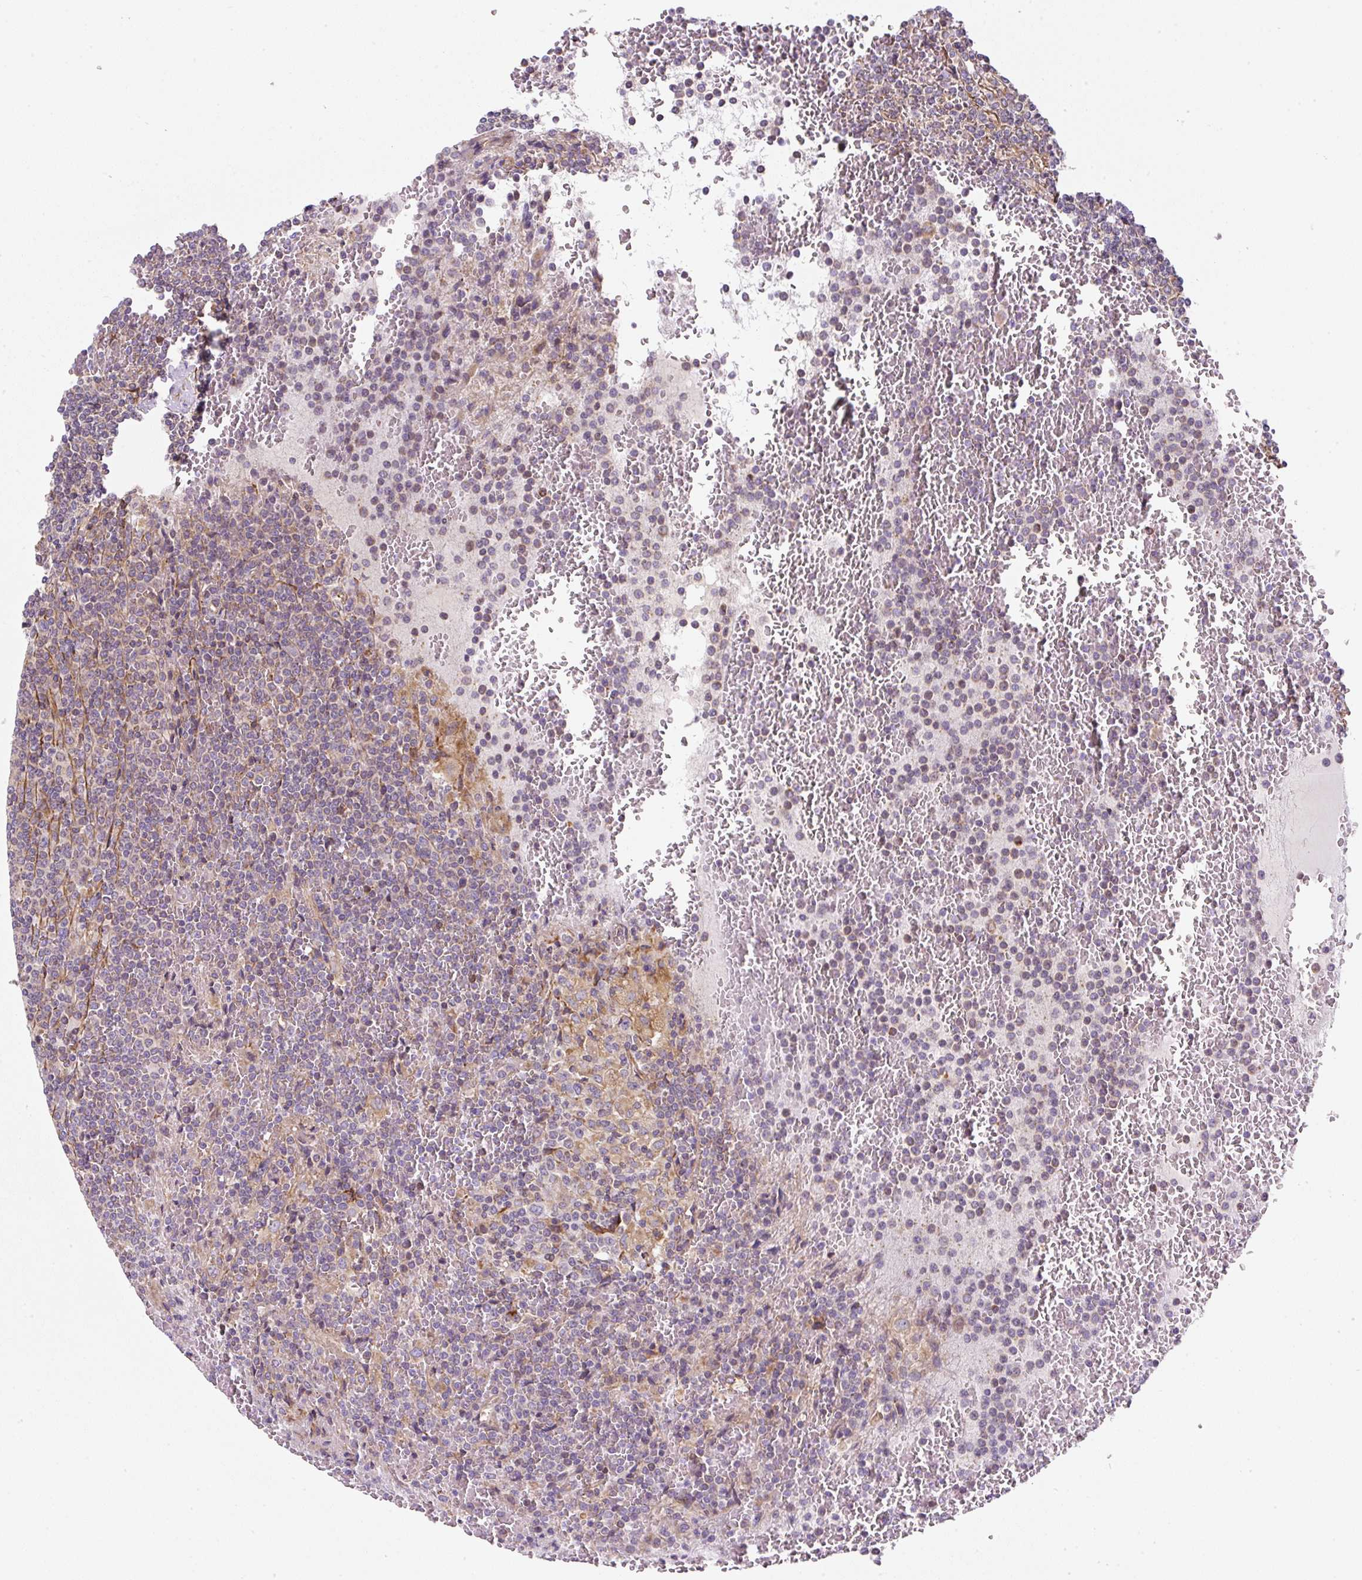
{"staining": {"intensity": "weak", "quantity": "25%-75%", "location": "cytoplasmic/membranous"}, "tissue": "lymphoma", "cell_type": "Tumor cells", "image_type": "cancer", "snomed": [{"axis": "morphology", "description": "Malignant lymphoma, non-Hodgkin's type, Low grade"}, {"axis": "topography", "description": "Spleen"}], "caption": "This is an image of immunohistochemistry staining of malignant lymphoma, non-Hodgkin's type (low-grade), which shows weak expression in the cytoplasmic/membranous of tumor cells.", "gene": "ERAP2", "patient": {"sex": "female", "age": 19}}